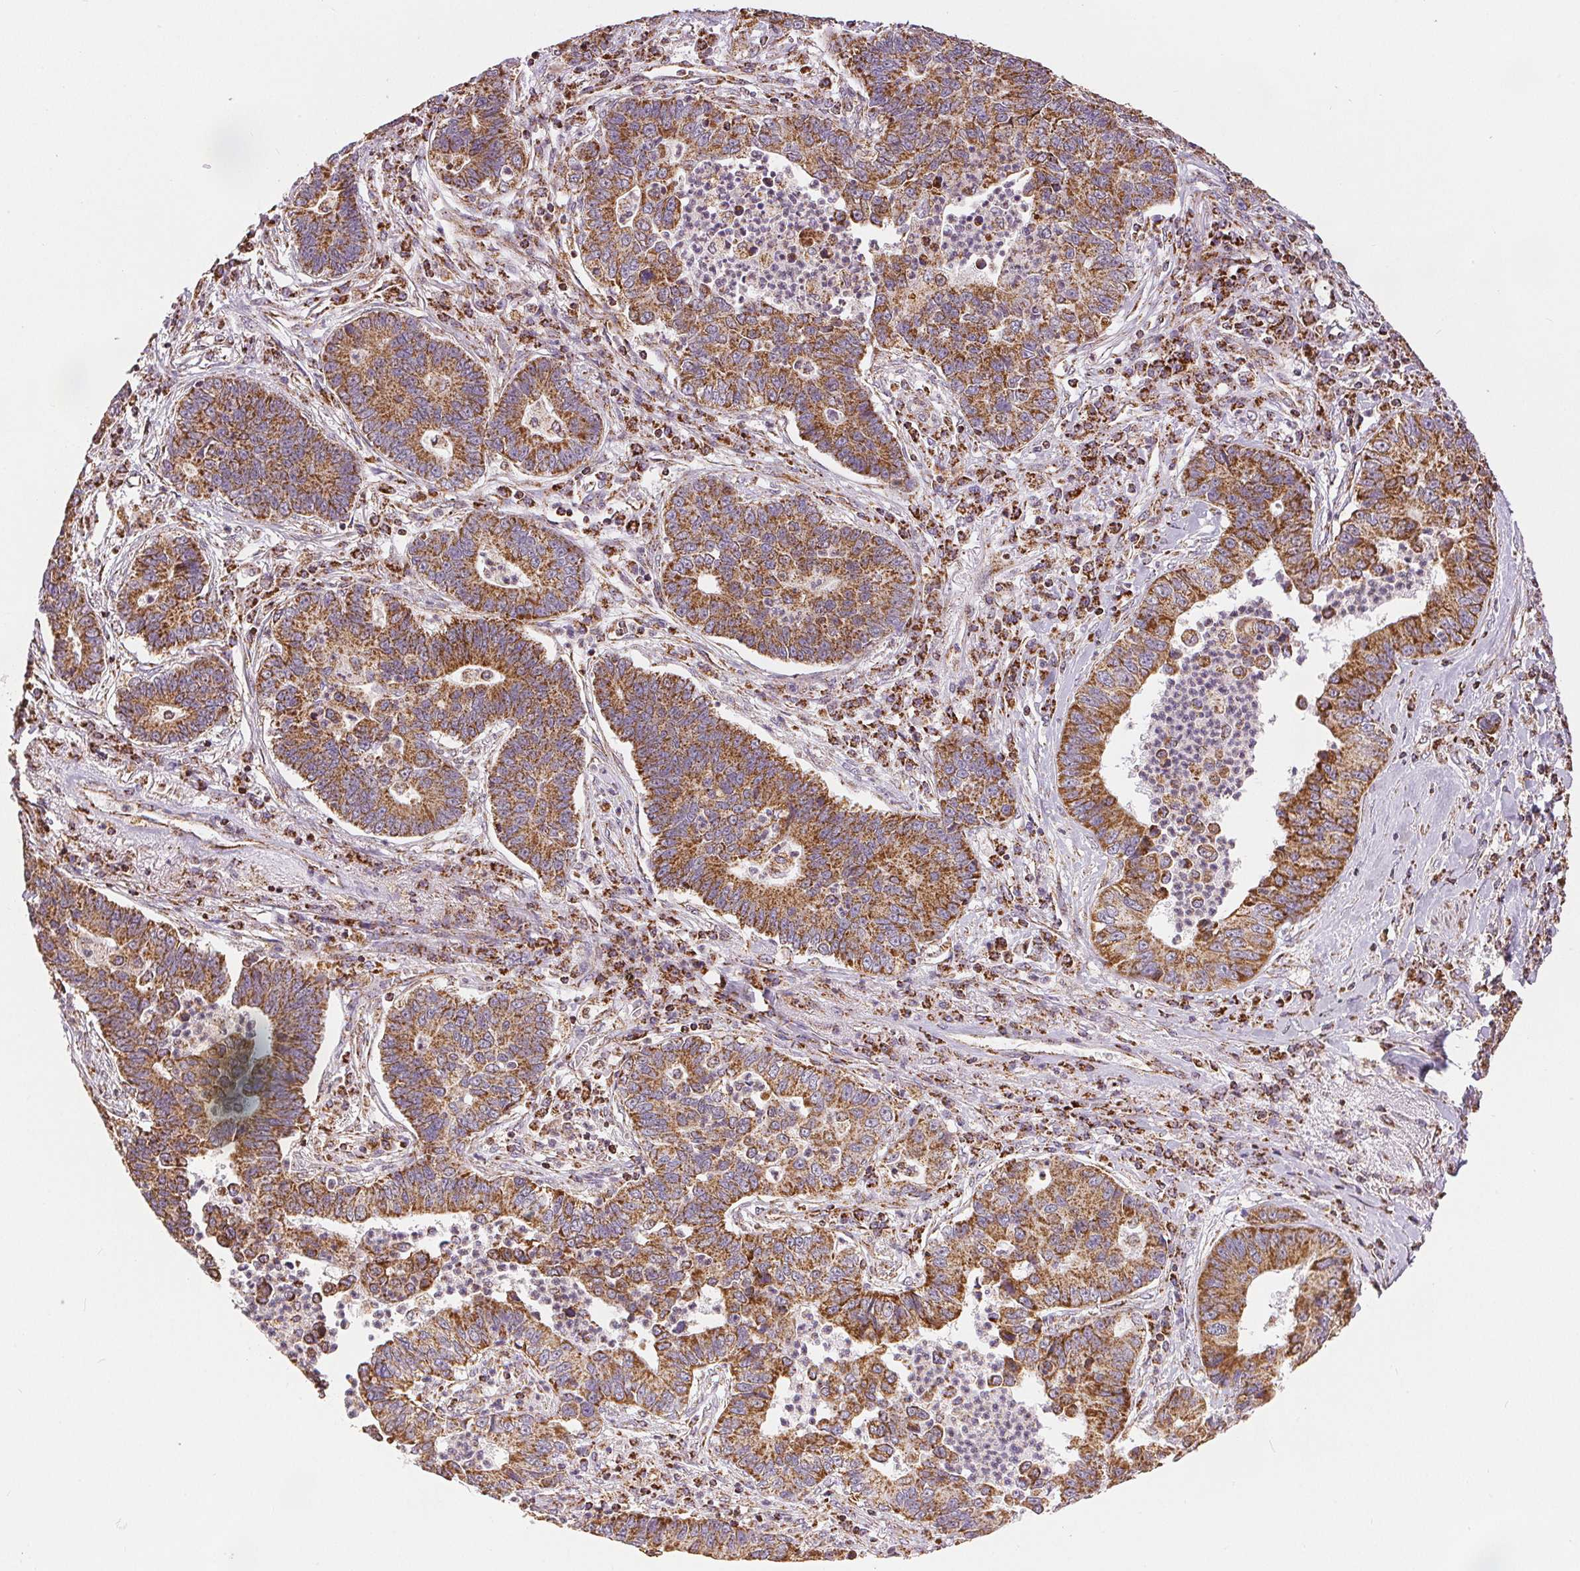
{"staining": {"intensity": "moderate", "quantity": ">75%", "location": "cytoplasmic/membranous"}, "tissue": "lung cancer", "cell_type": "Tumor cells", "image_type": "cancer", "snomed": [{"axis": "morphology", "description": "Adenocarcinoma, NOS"}, {"axis": "topography", "description": "Lung"}], "caption": "Protein expression analysis of human adenocarcinoma (lung) reveals moderate cytoplasmic/membranous expression in about >75% of tumor cells.", "gene": "SDHB", "patient": {"sex": "female", "age": 57}}